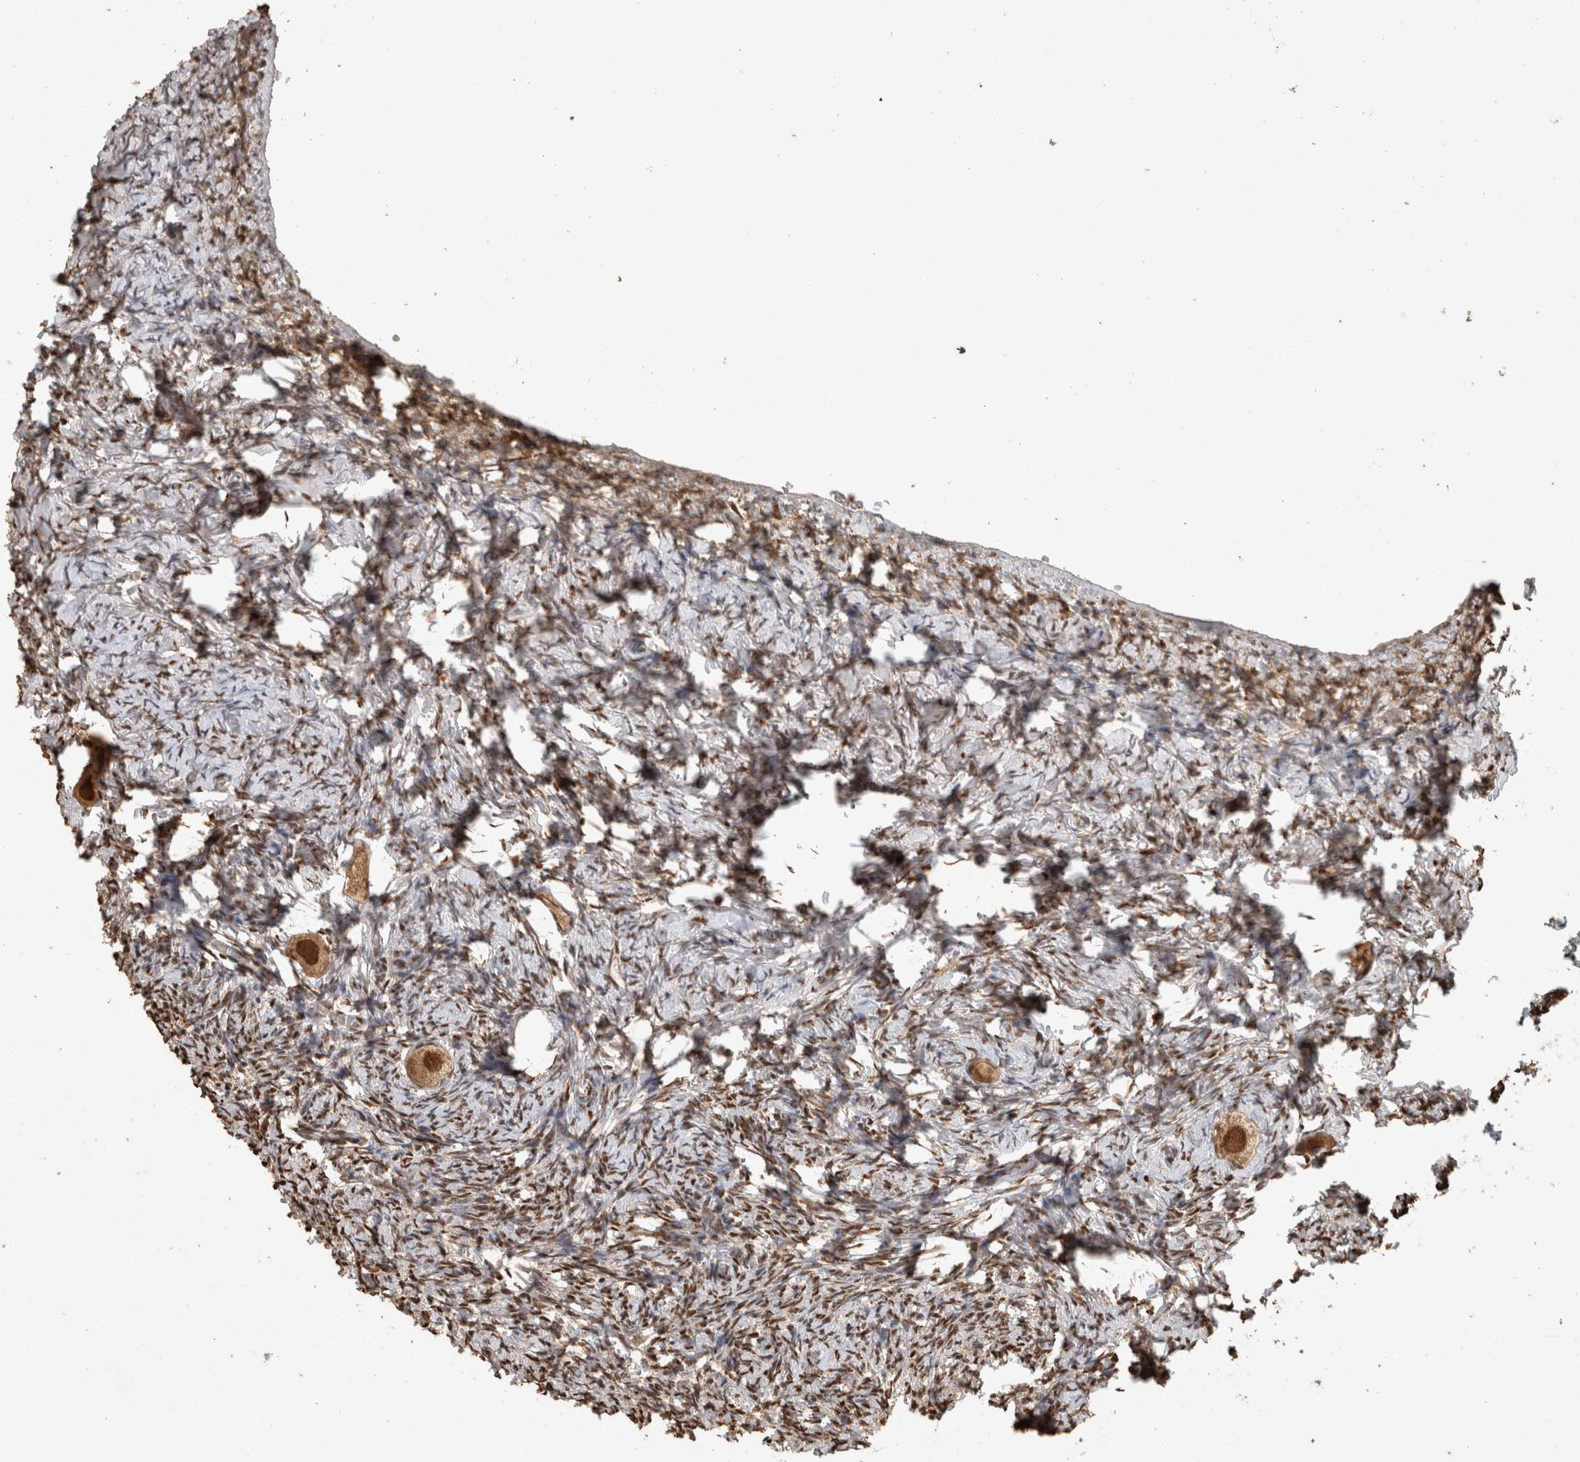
{"staining": {"intensity": "strong", "quantity": ">75%", "location": "nuclear"}, "tissue": "ovary", "cell_type": "Follicle cells", "image_type": "normal", "snomed": [{"axis": "morphology", "description": "Normal tissue, NOS"}, {"axis": "topography", "description": "Ovary"}], "caption": "This photomicrograph reveals immunohistochemistry staining of unremarkable human ovary, with high strong nuclear expression in approximately >75% of follicle cells.", "gene": "RAD50", "patient": {"sex": "female", "age": 27}}